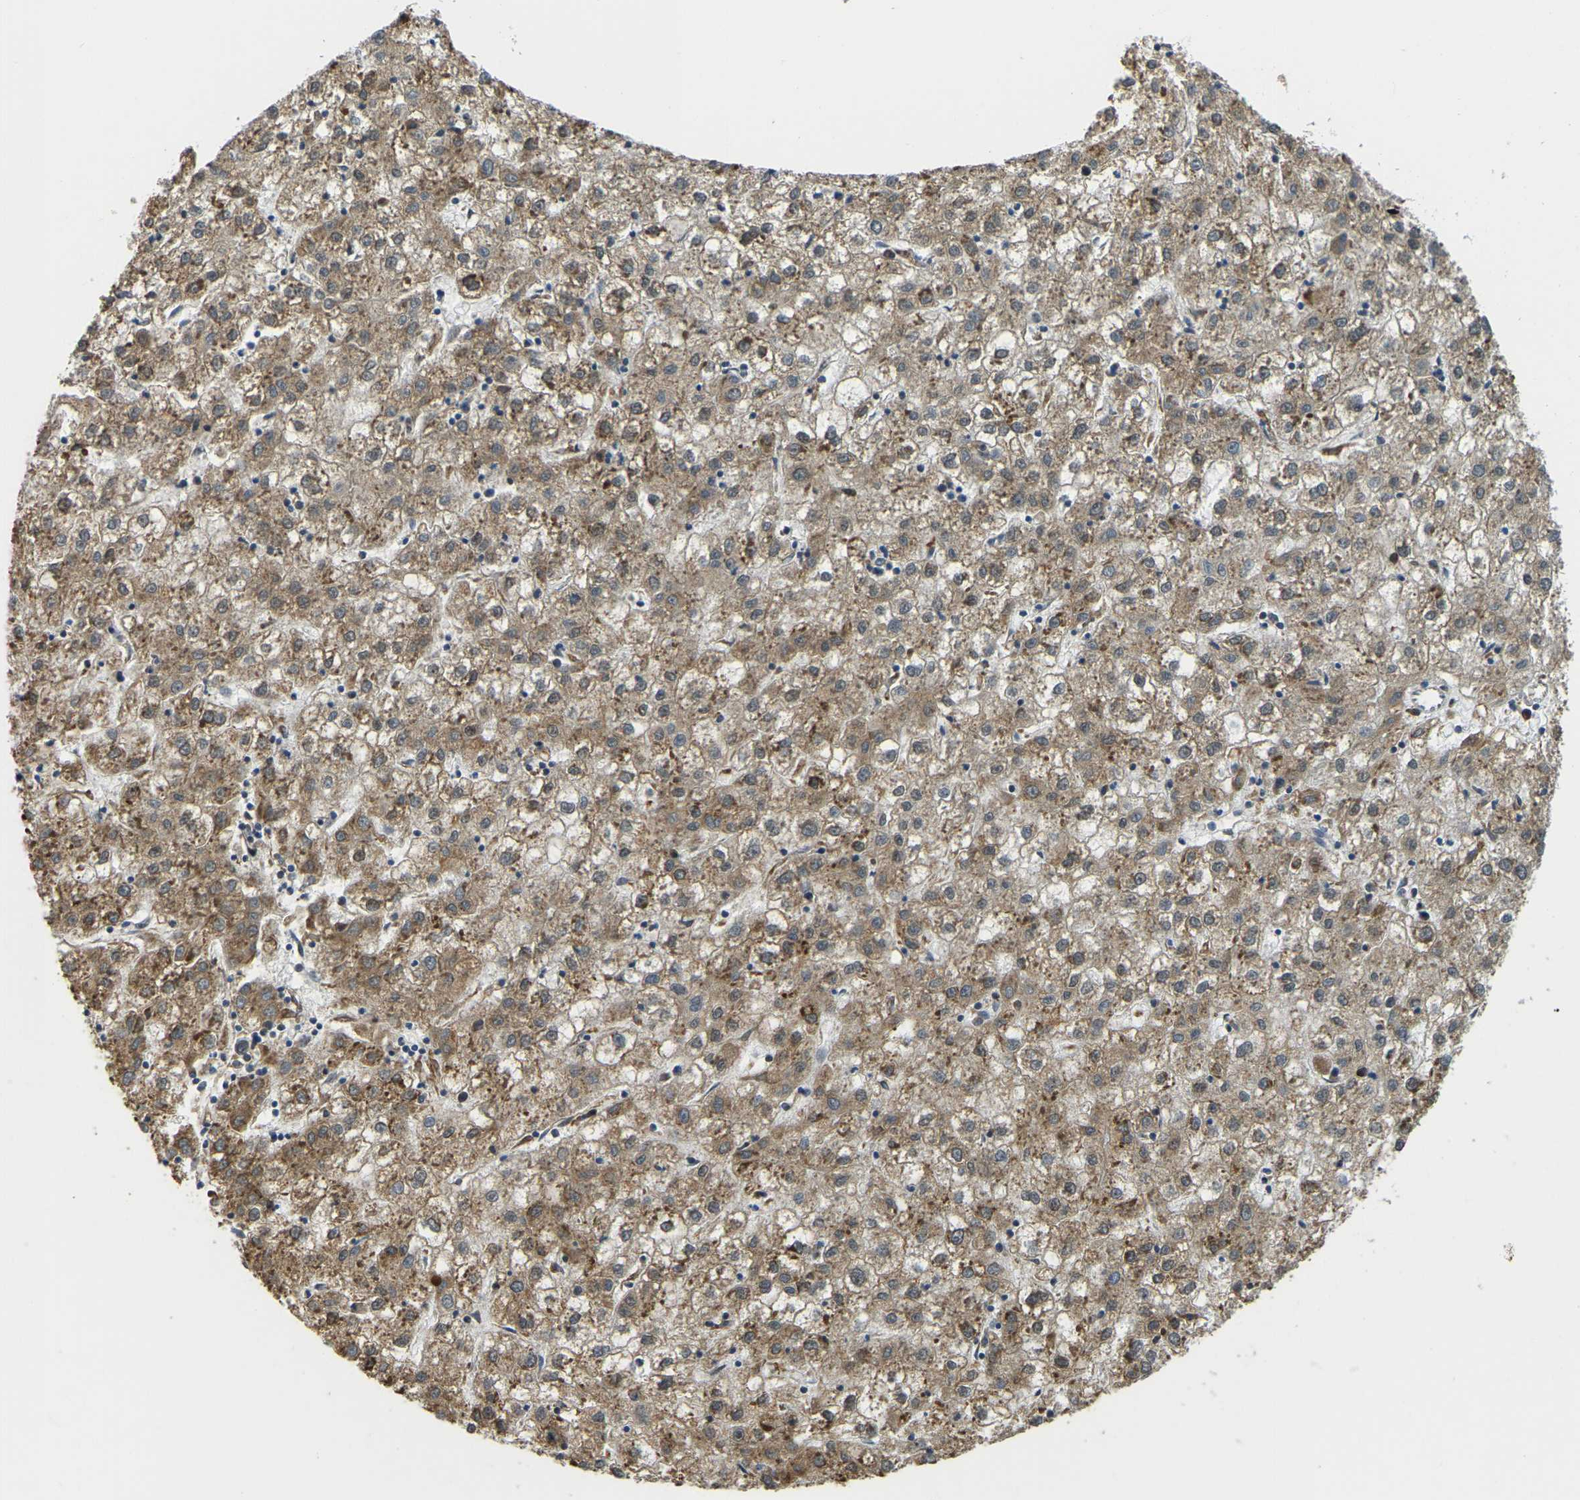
{"staining": {"intensity": "moderate", "quantity": ">75%", "location": "cytoplasmic/membranous"}, "tissue": "liver cancer", "cell_type": "Tumor cells", "image_type": "cancer", "snomed": [{"axis": "morphology", "description": "Carcinoma, Hepatocellular, NOS"}, {"axis": "topography", "description": "Liver"}], "caption": "This micrograph demonstrates liver cancer (hepatocellular carcinoma) stained with immunohistochemistry (IHC) to label a protein in brown. The cytoplasmic/membranous of tumor cells show moderate positivity for the protein. Nuclei are counter-stained blue.", "gene": "RNF115", "patient": {"sex": "male", "age": 72}}